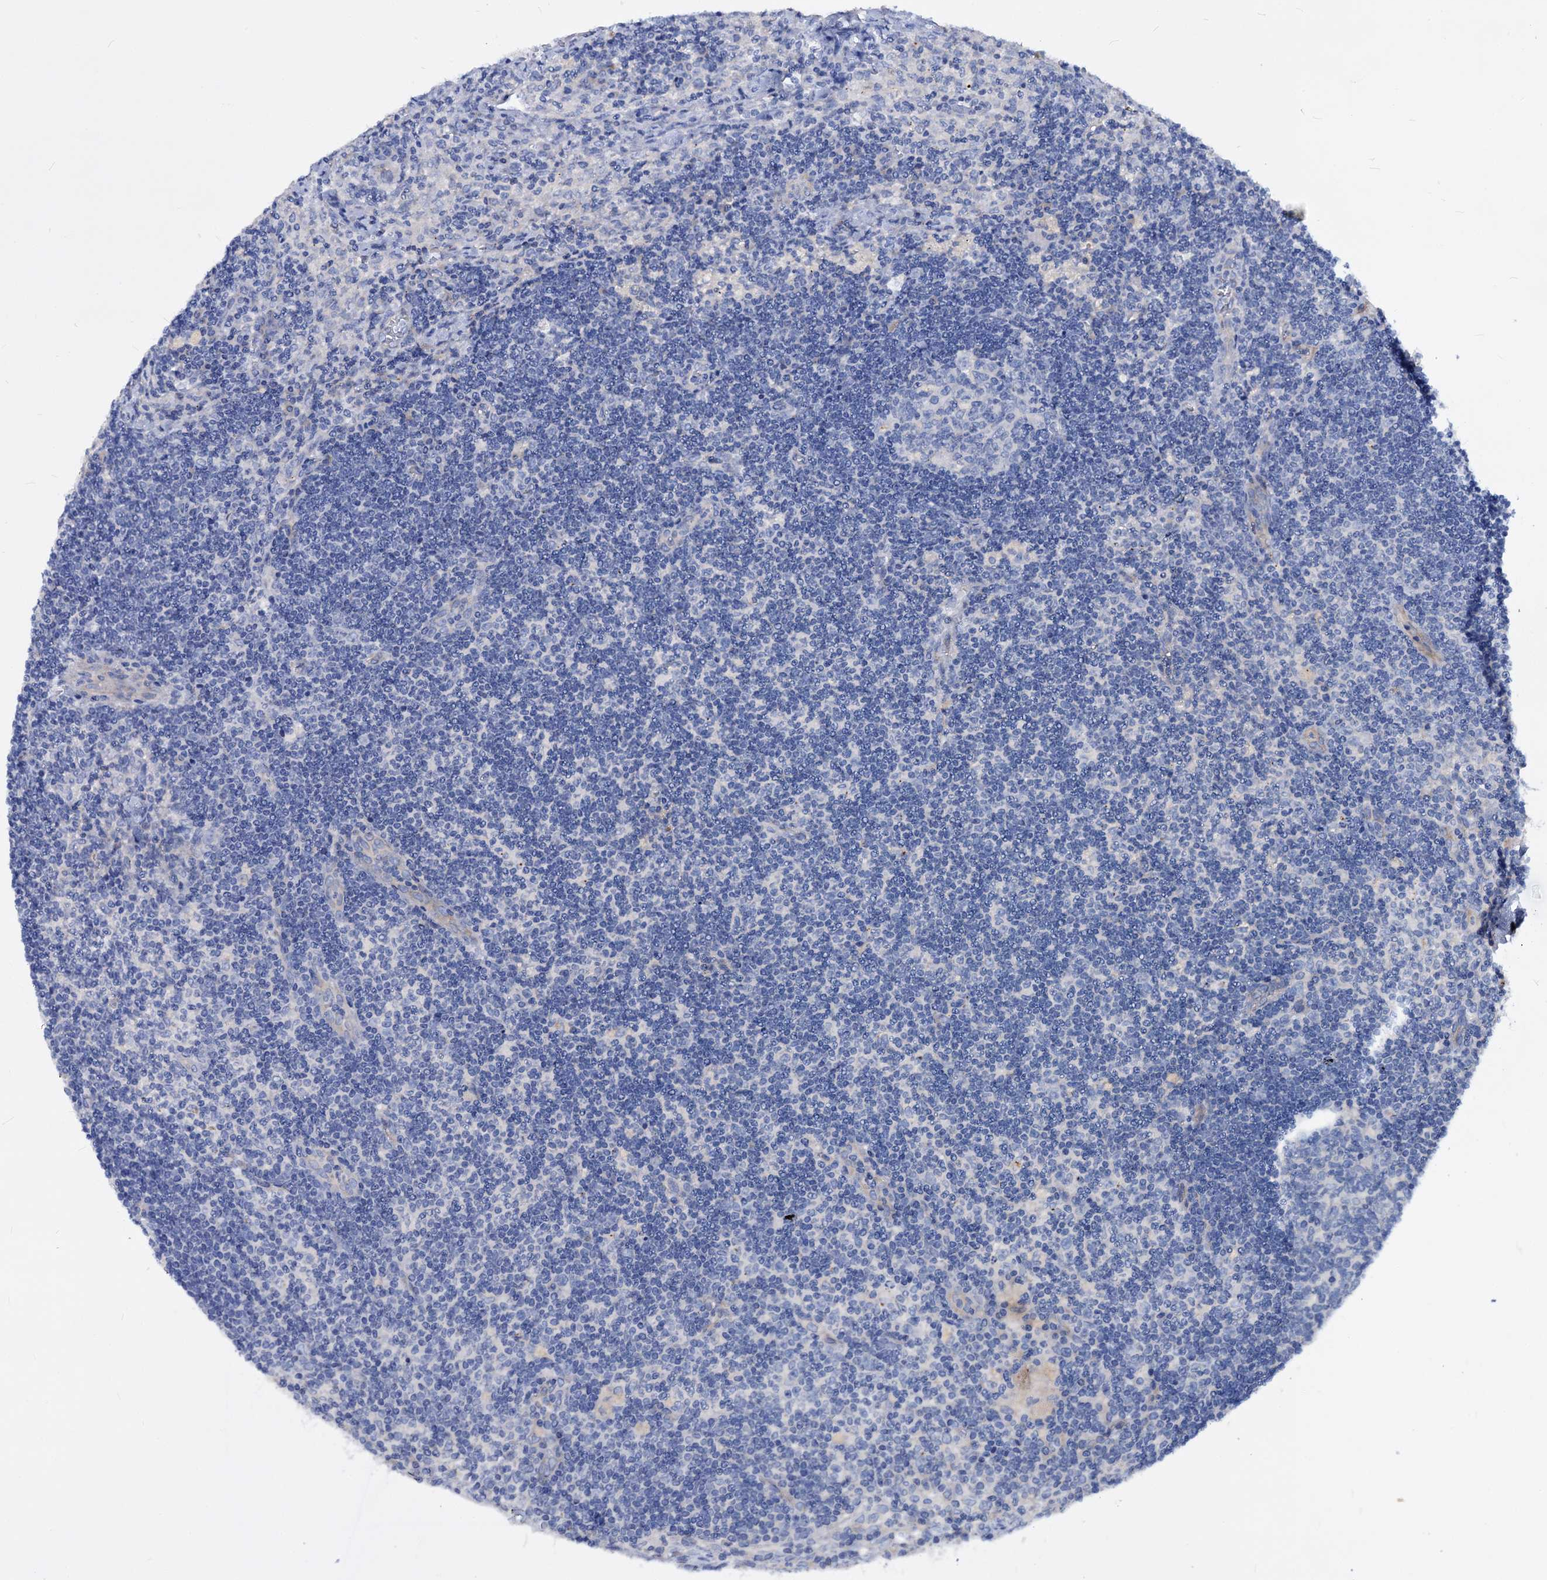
{"staining": {"intensity": "negative", "quantity": "none", "location": "none"}, "tissue": "lymph node", "cell_type": "Germinal center cells", "image_type": "normal", "snomed": [{"axis": "morphology", "description": "Normal tissue, NOS"}, {"axis": "topography", "description": "Lymph node"}], "caption": "This is a image of immunohistochemistry staining of benign lymph node, which shows no expression in germinal center cells. (IHC, brightfield microscopy, high magnification).", "gene": "DYDC2", "patient": {"sex": "male", "age": 58}}